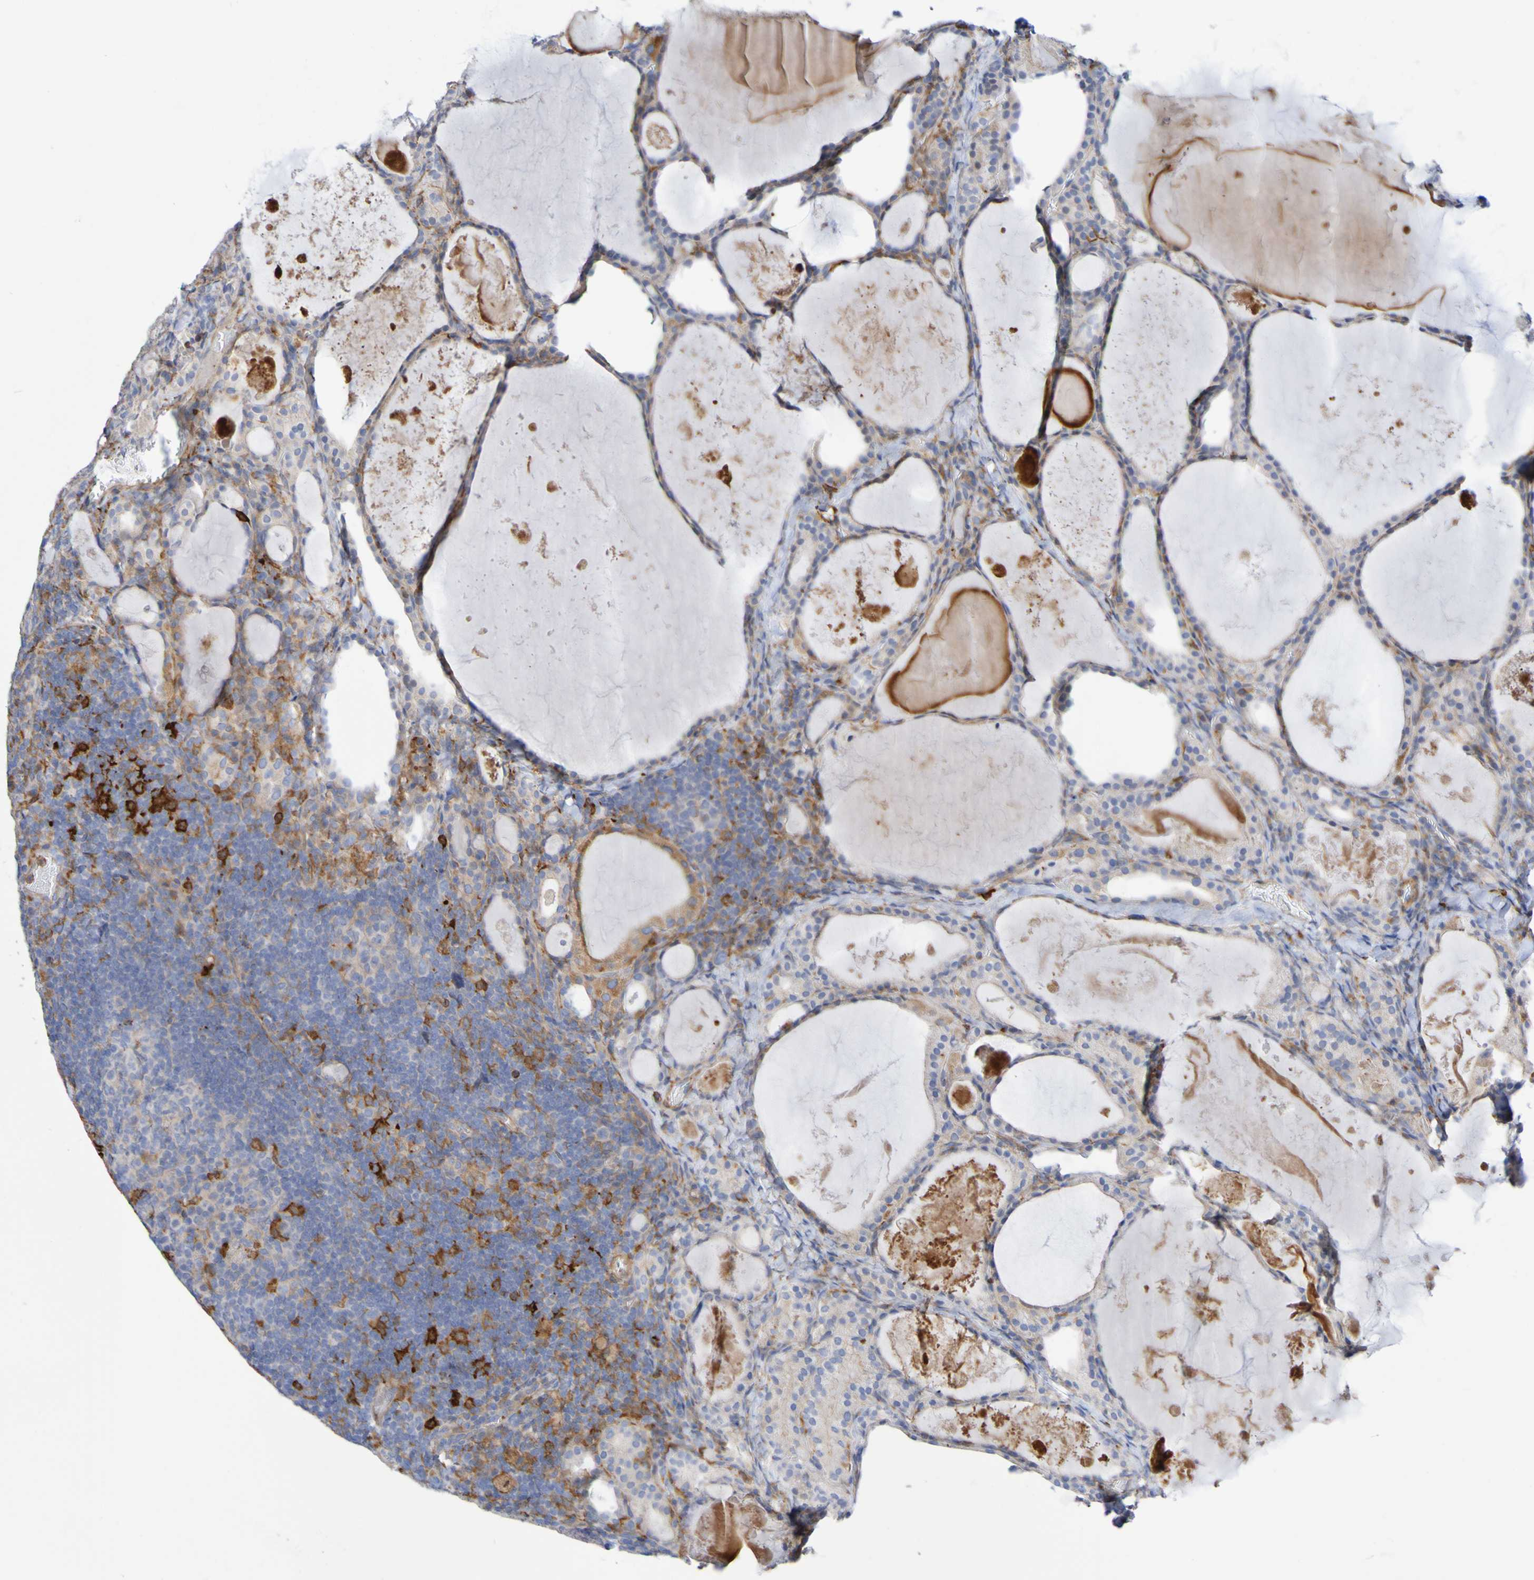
{"staining": {"intensity": "strong", "quantity": "<25%", "location": "cytoplasmic/membranous"}, "tissue": "thyroid cancer", "cell_type": "Tumor cells", "image_type": "cancer", "snomed": [{"axis": "morphology", "description": "Papillary adenocarcinoma, NOS"}, {"axis": "topography", "description": "Thyroid gland"}], "caption": "Immunohistochemistry of human thyroid cancer (papillary adenocarcinoma) reveals medium levels of strong cytoplasmic/membranous staining in approximately <25% of tumor cells.", "gene": "SCRG1", "patient": {"sex": "female", "age": 42}}